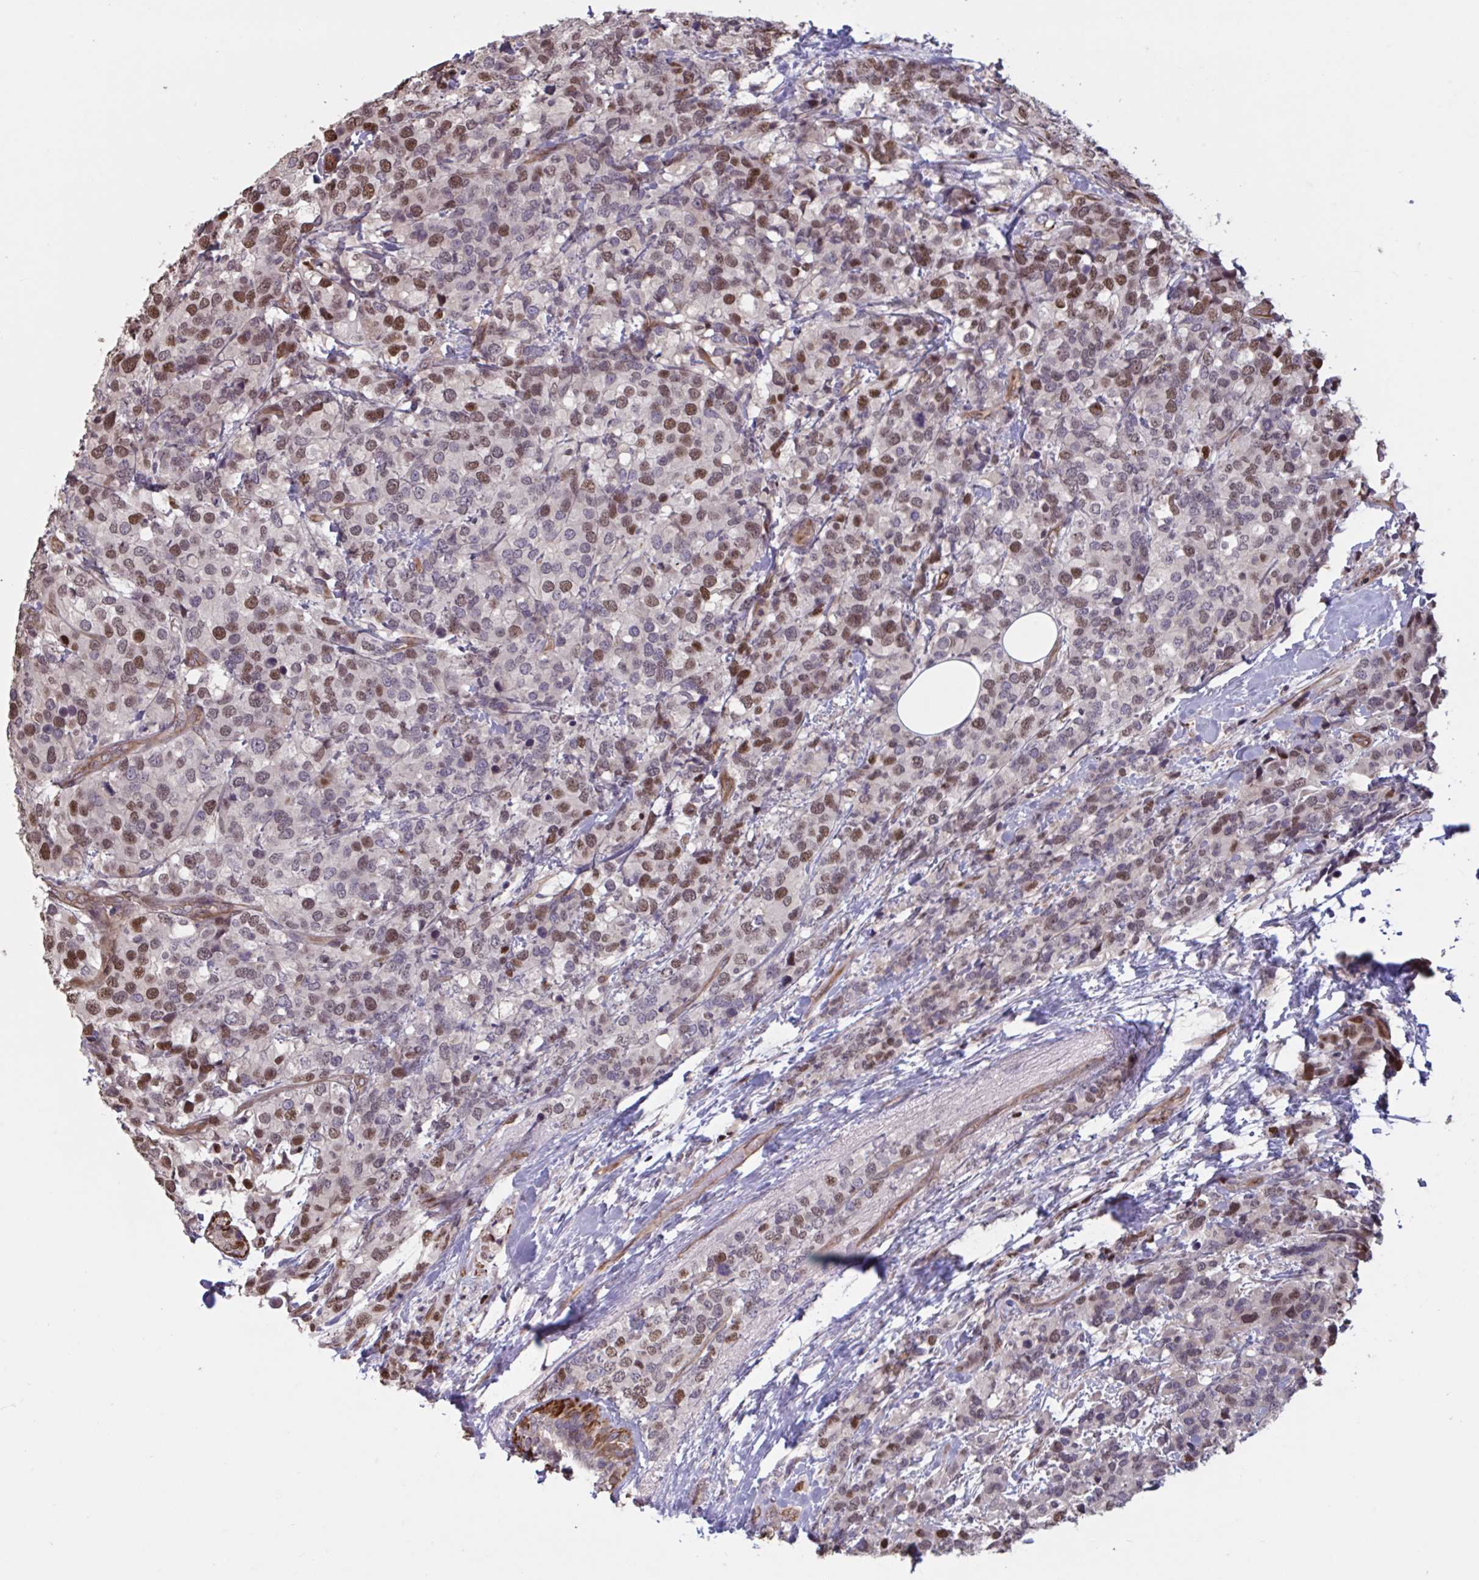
{"staining": {"intensity": "moderate", "quantity": ">75%", "location": "nuclear"}, "tissue": "breast cancer", "cell_type": "Tumor cells", "image_type": "cancer", "snomed": [{"axis": "morphology", "description": "Lobular carcinoma"}, {"axis": "topography", "description": "Breast"}], "caption": "A photomicrograph of breast lobular carcinoma stained for a protein reveals moderate nuclear brown staining in tumor cells.", "gene": "IPO5", "patient": {"sex": "female", "age": 59}}